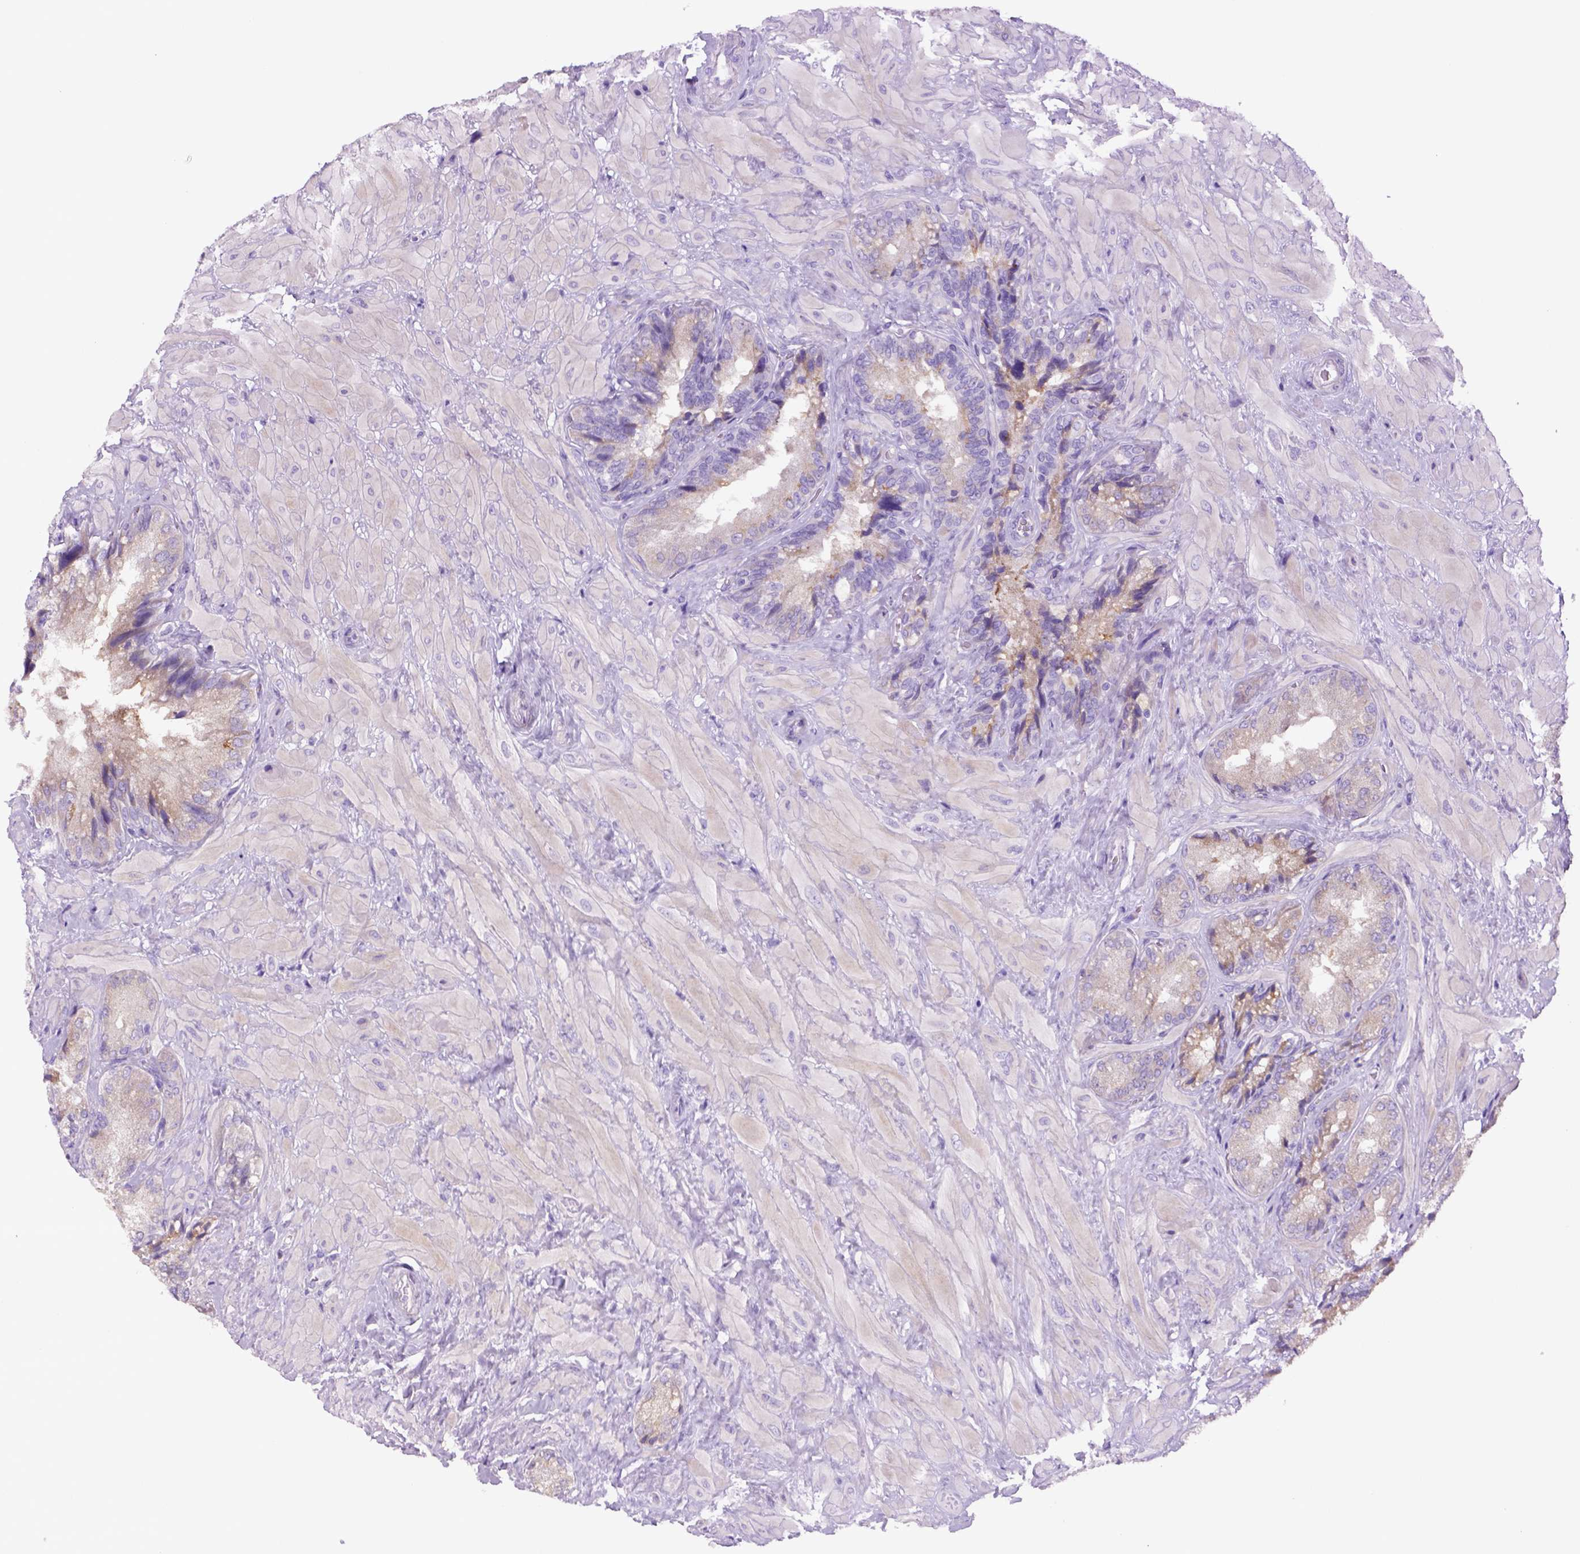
{"staining": {"intensity": "weak", "quantity": "25%-75%", "location": "cytoplasmic/membranous"}, "tissue": "seminal vesicle", "cell_type": "Glandular cells", "image_type": "normal", "snomed": [{"axis": "morphology", "description": "Normal tissue, NOS"}, {"axis": "topography", "description": "Seminal veicle"}], "caption": "Human seminal vesicle stained with a brown dye demonstrates weak cytoplasmic/membranous positive positivity in about 25%-75% of glandular cells.", "gene": "DNAH11", "patient": {"sex": "male", "age": 57}}